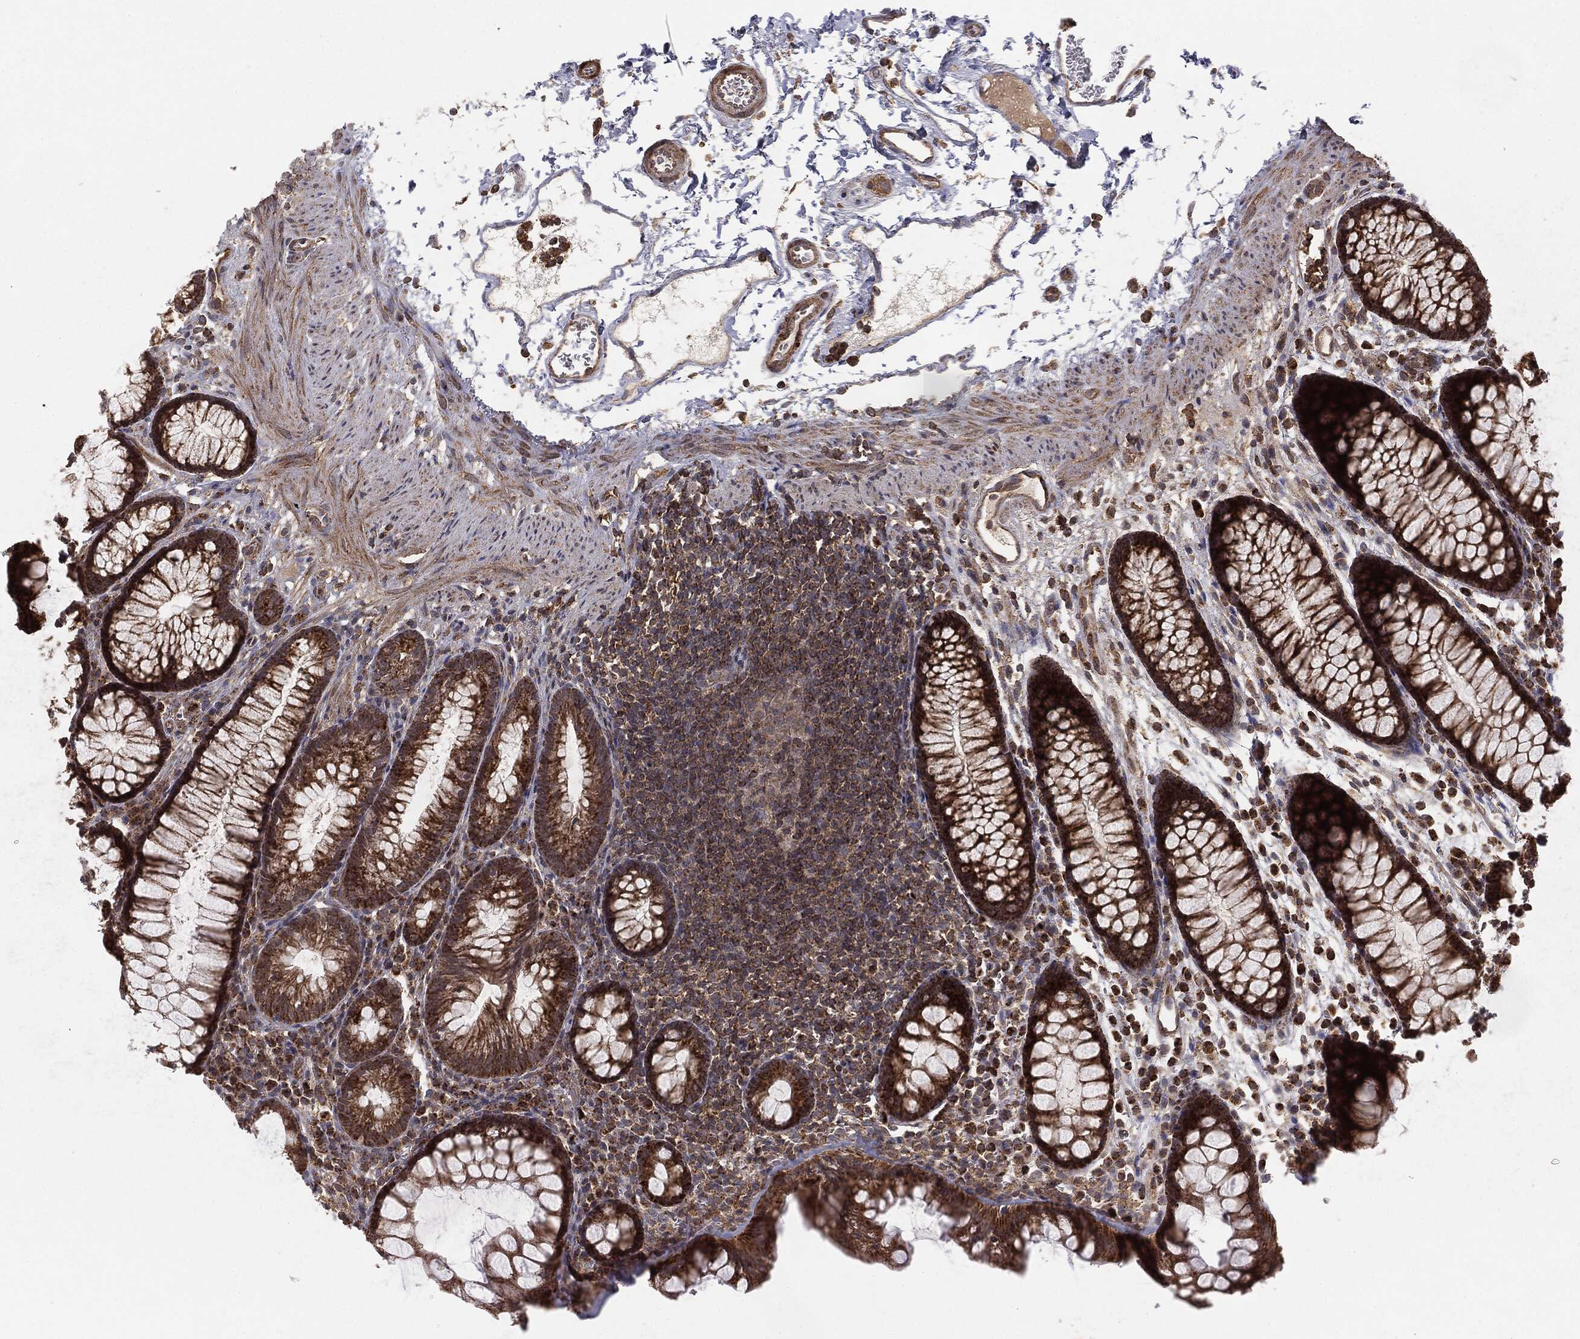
{"staining": {"intensity": "moderate", "quantity": "25%-75%", "location": "cytoplasmic/membranous"}, "tissue": "colon", "cell_type": "Endothelial cells", "image_type": "normal", "snomed": [{"axis": "morphology", "description": "Normal tissue, NOS"}, {"axis": "topography", "description": "Colon"}], "caption": "Brown immunohistochemical staining in unremarkable human colon displays moderate cytoplasmic/membranous staining in about 25%-75% of endothelial cells. (IHC, brightfield microscopy, high magnification).", "gene": "MTOR", "patient": {"sex": "male", "age": 76}}